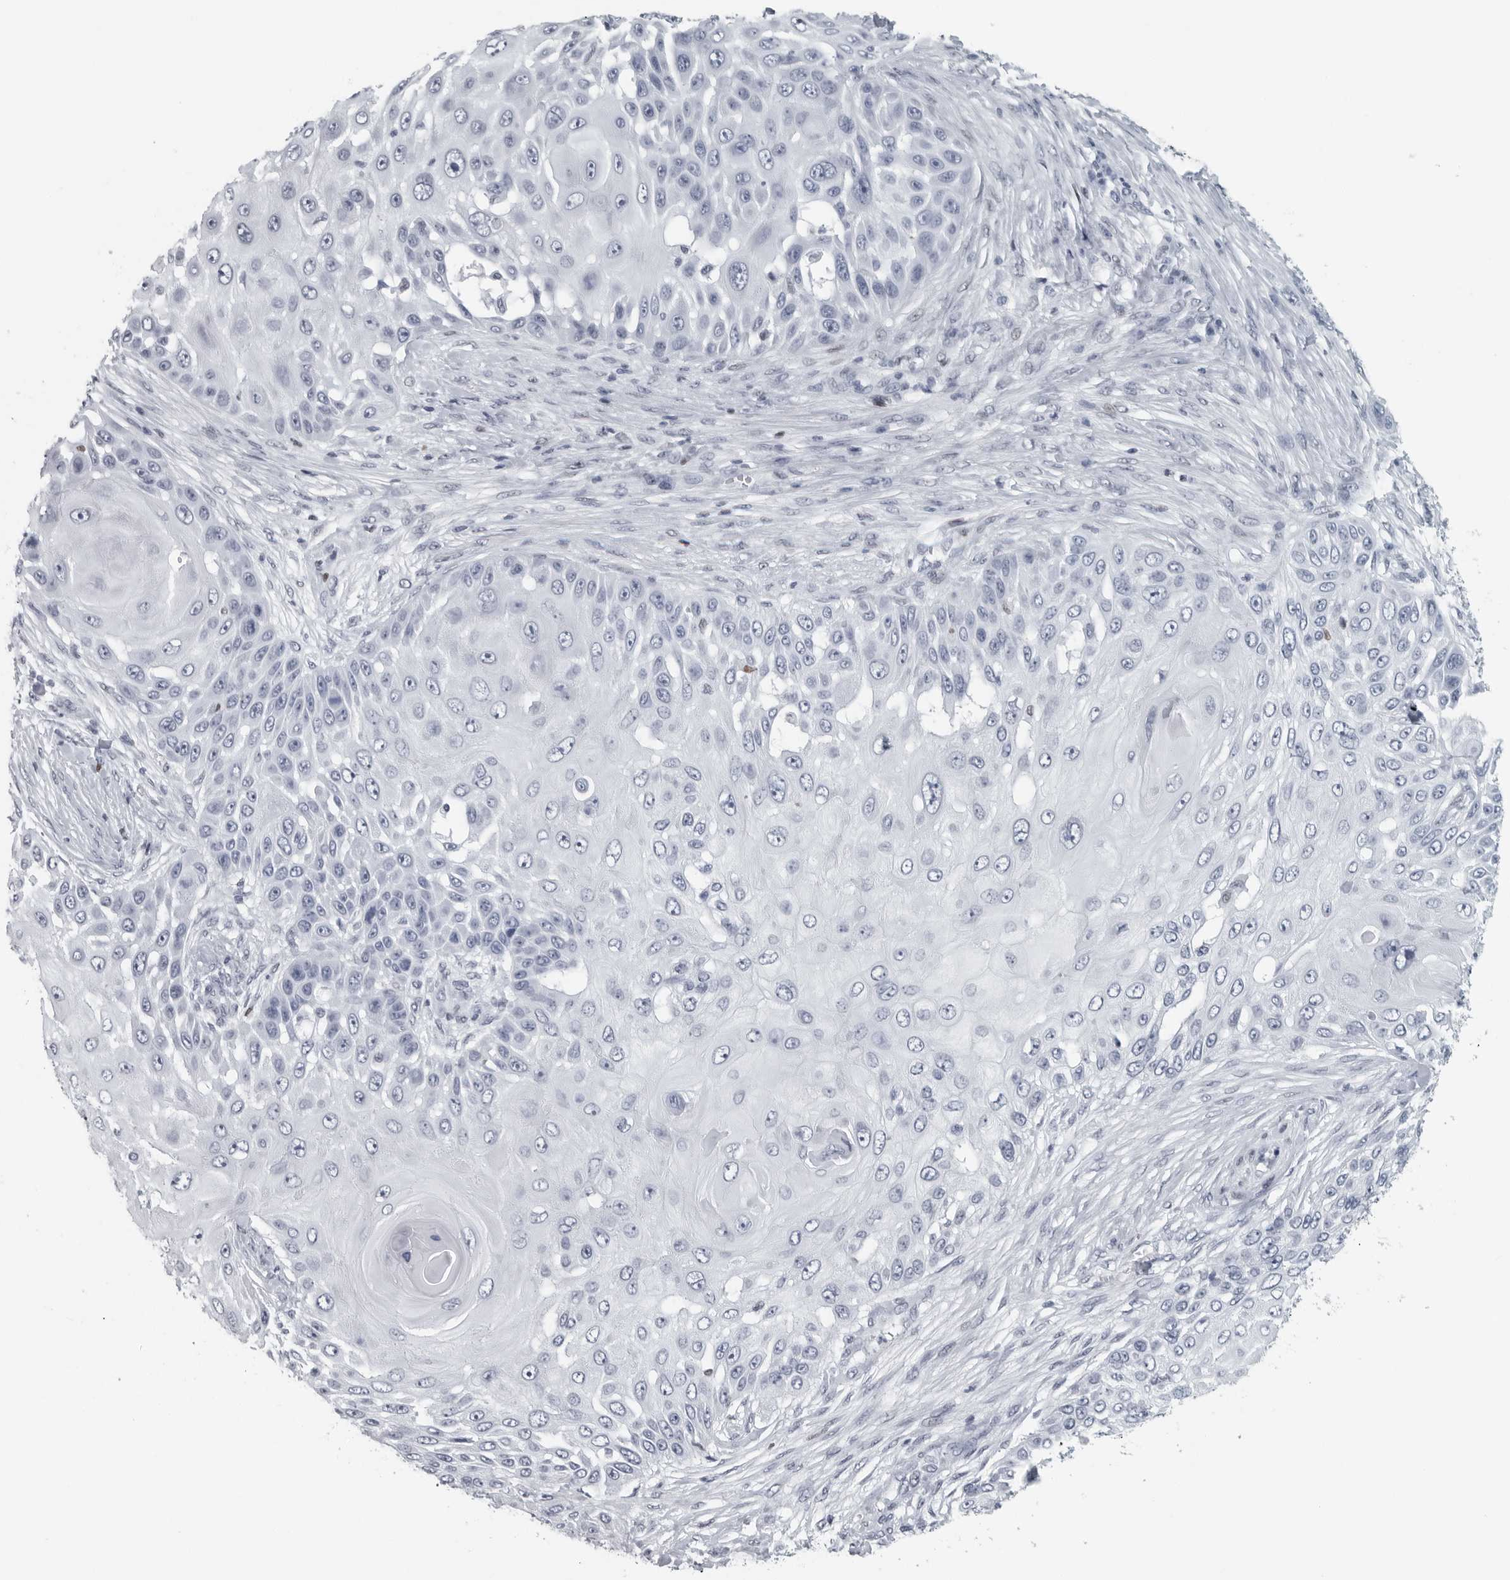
{"staining": {"intensity": "negative", "quantity": "none", "location": "none"}, "tissue": "skin cancer", "cell_type": "Tumor cells", "image_type": "cancer", "snomed": [{"axis": "morphology", "description": "Squamous cell carcinoma, NOS"}, {"axis": "topography", "description": "Skin"}], "caption": "The immunohistochemistry (IHC) histopathology image has no significant staining in tumor cells of skin cancer (squamous cell carcinoma) tissue.", "gene": "SATB2", "patient": {"sex": "female", "age": 44}}